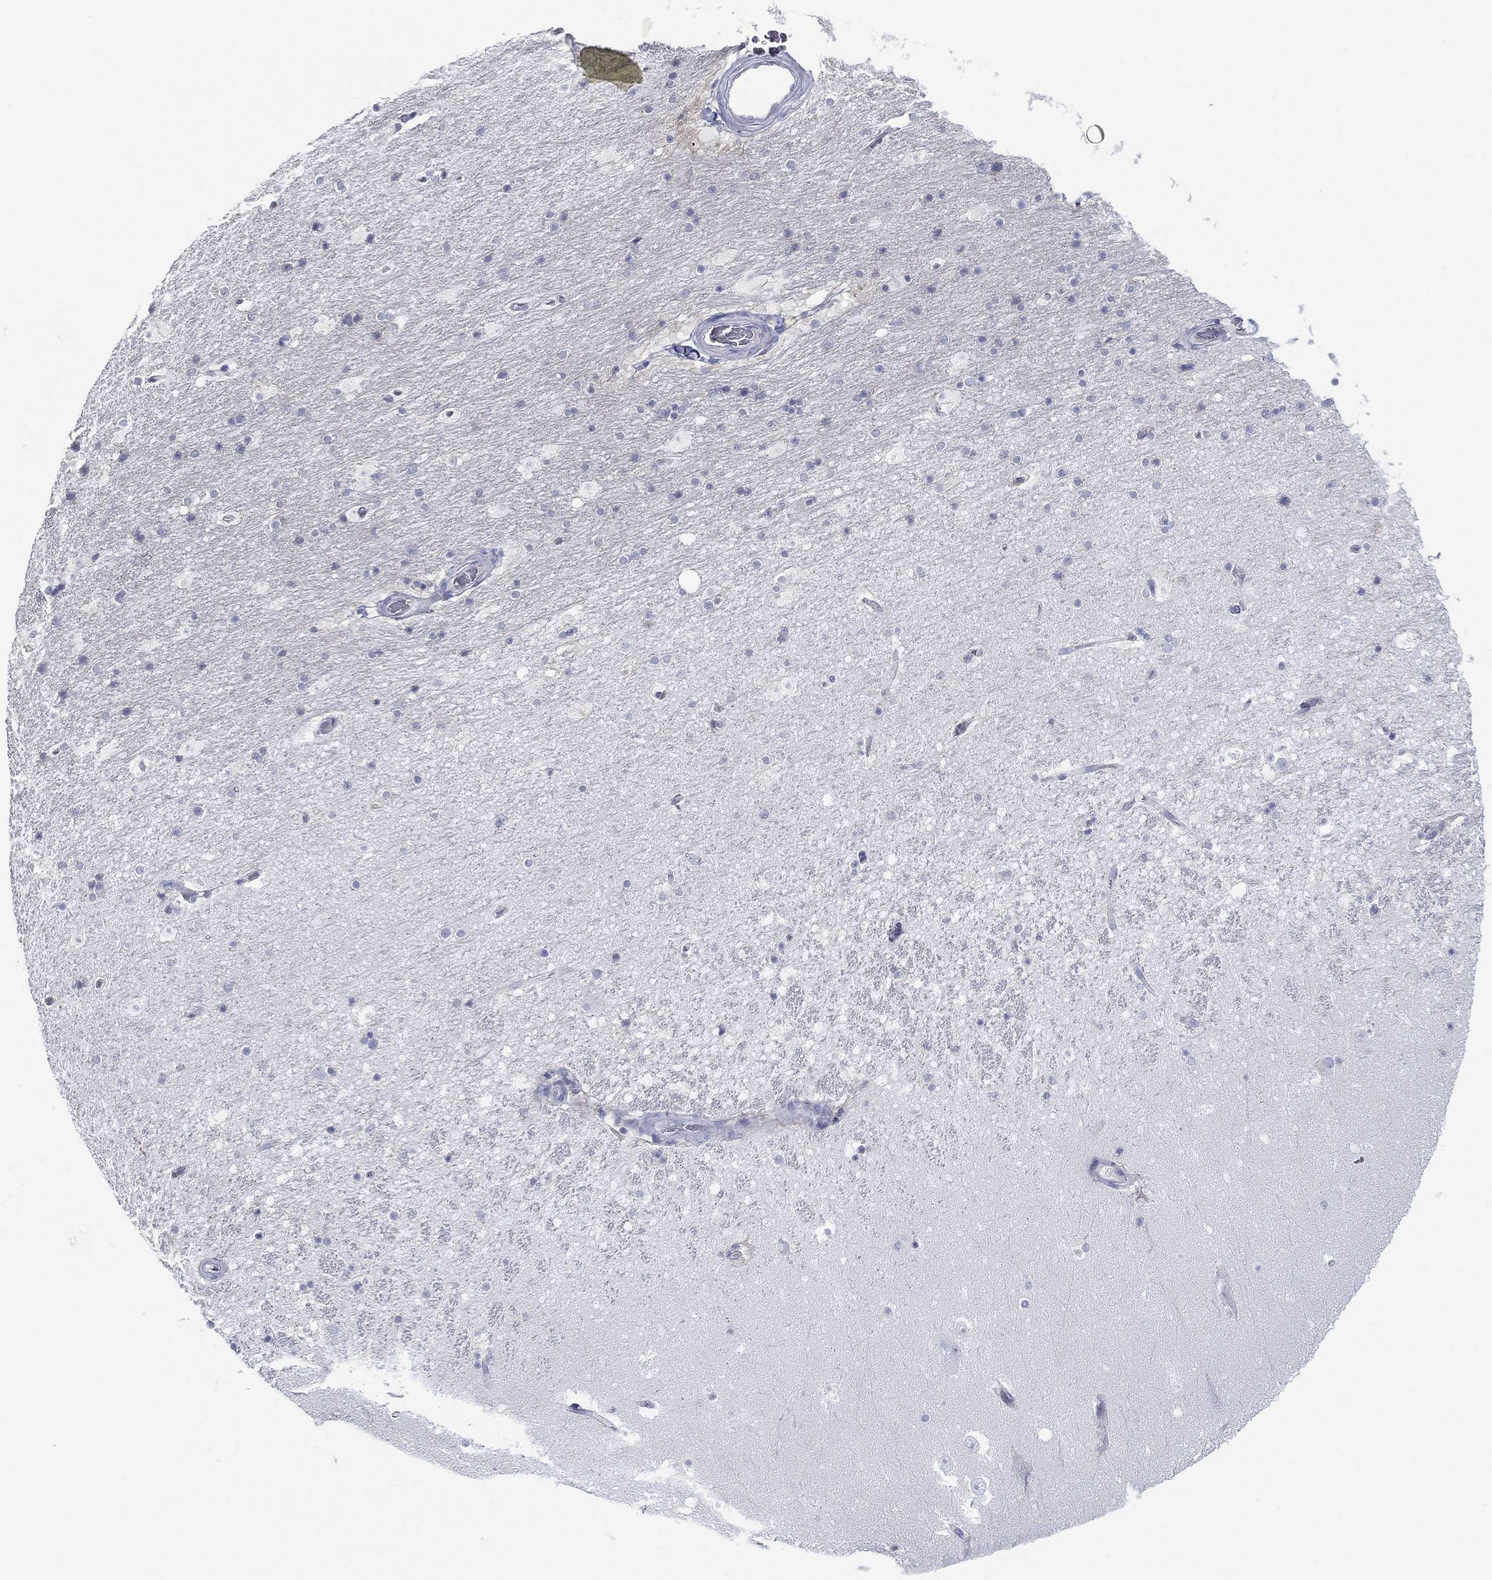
{"staining": {"intensity": "negative", "quantity": "none", "location": "none"}, "tissue": "hippocampus", "cell_type": "Glial cells", "image_type": "normal", "snomed": [{"axis": "morphology", "description": "Normal tissue, NOS"}, {"axis": "topography", "description": "Hippocampus"}], "caption": "This is an IHC photomicrograph of unremarkable human hippocampus. There is no expression in glial cells.", "gene": "DEFB121", "patient": {"sex": "male", "age": 51}}